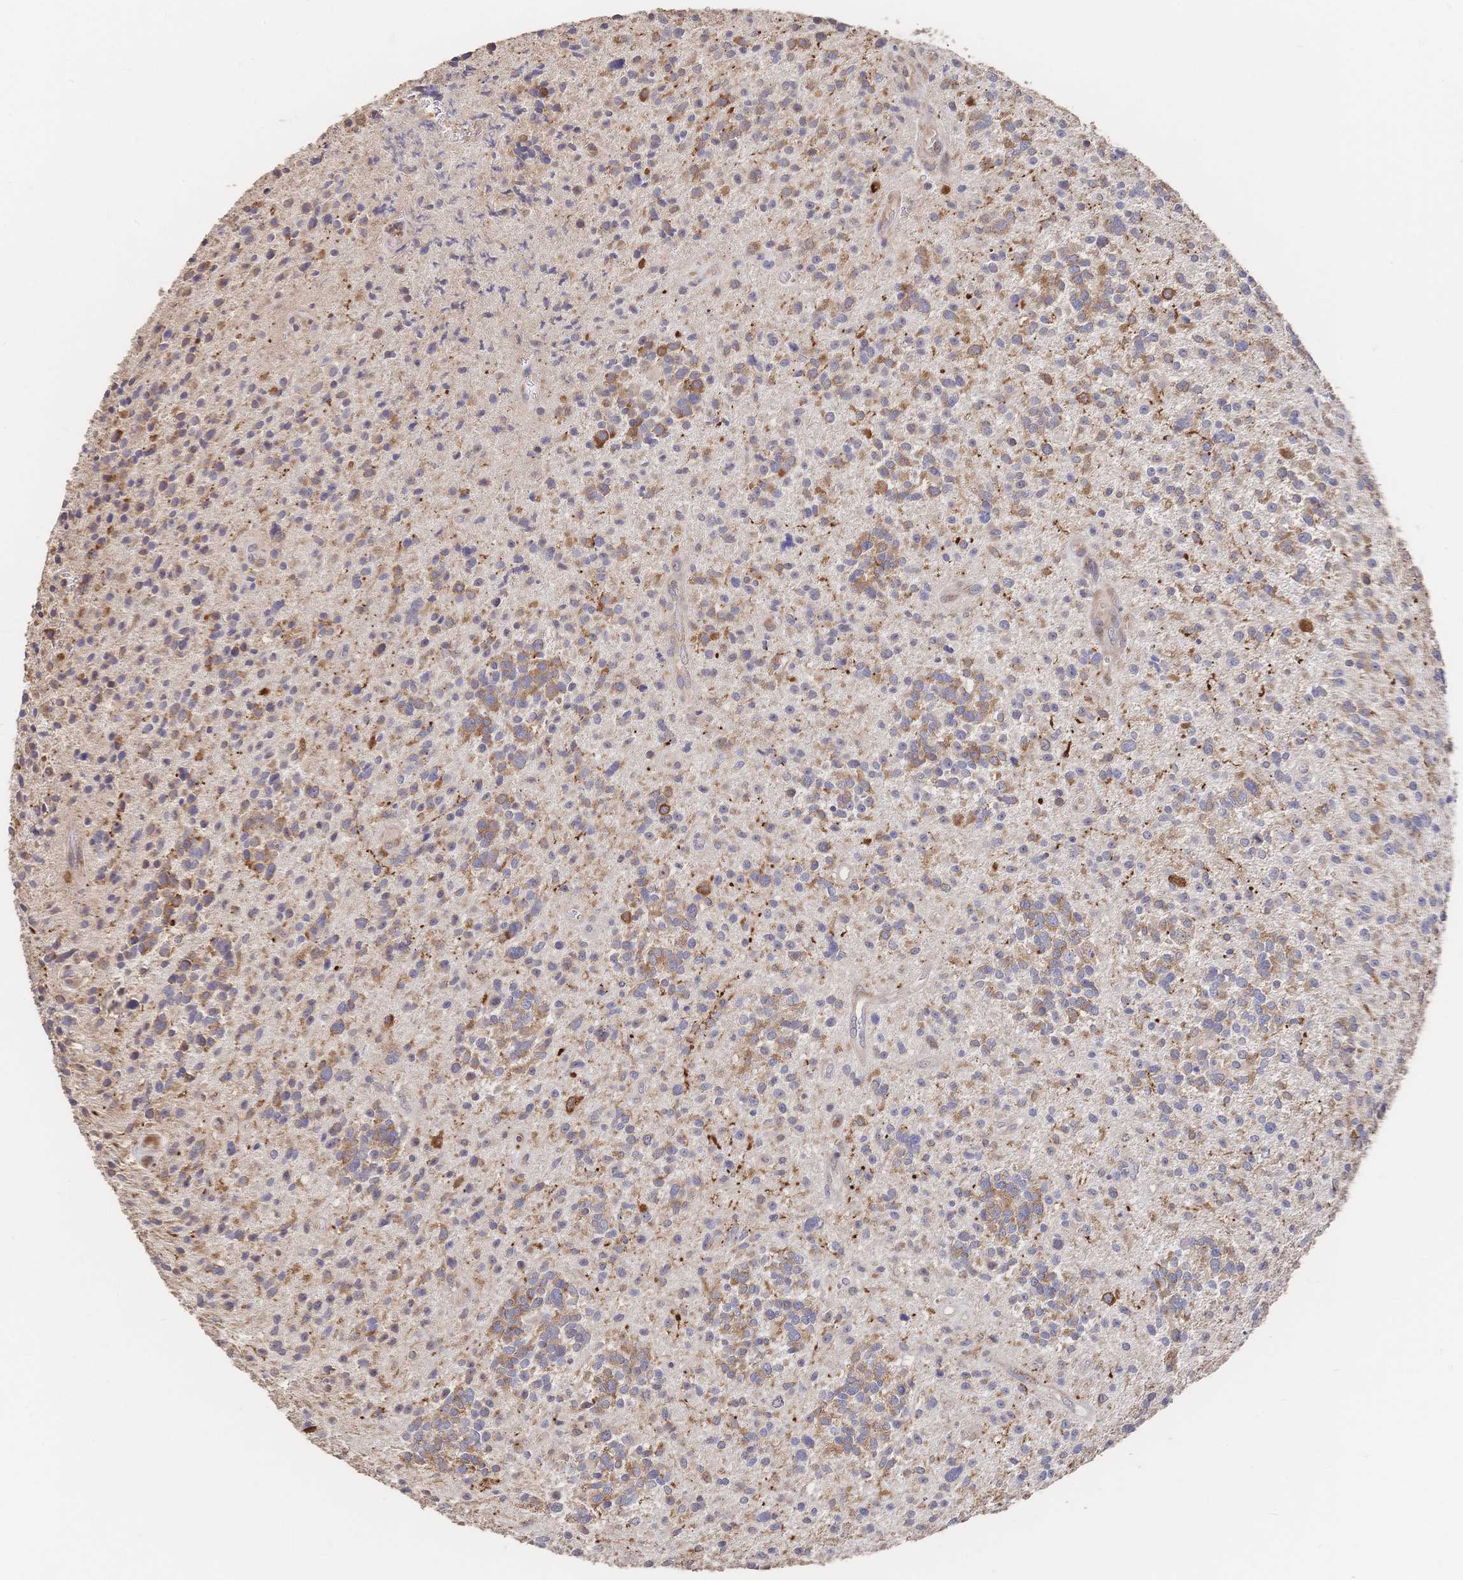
{"staining": {"intensity": "moderate", "quantity": "<25%", "location": "cytoplasmic/membranous"}, "tissue": "glioma", "cell_type": "Tumor cells", "image_type": "cancer", "snomed": [{"axis": "morphology", "description": "Glioma, malignant, High grade"}, {"axis": "topography", "description": "Brain"}], "caption": "Immunohistochemical staining of glioma reveals low levels of moderate cytoplasmic/membranous protein positivity in approximately <25% of tumor cells.", "gene": "DNAJA4", "patient": {"sex": "male", "age": 29}}